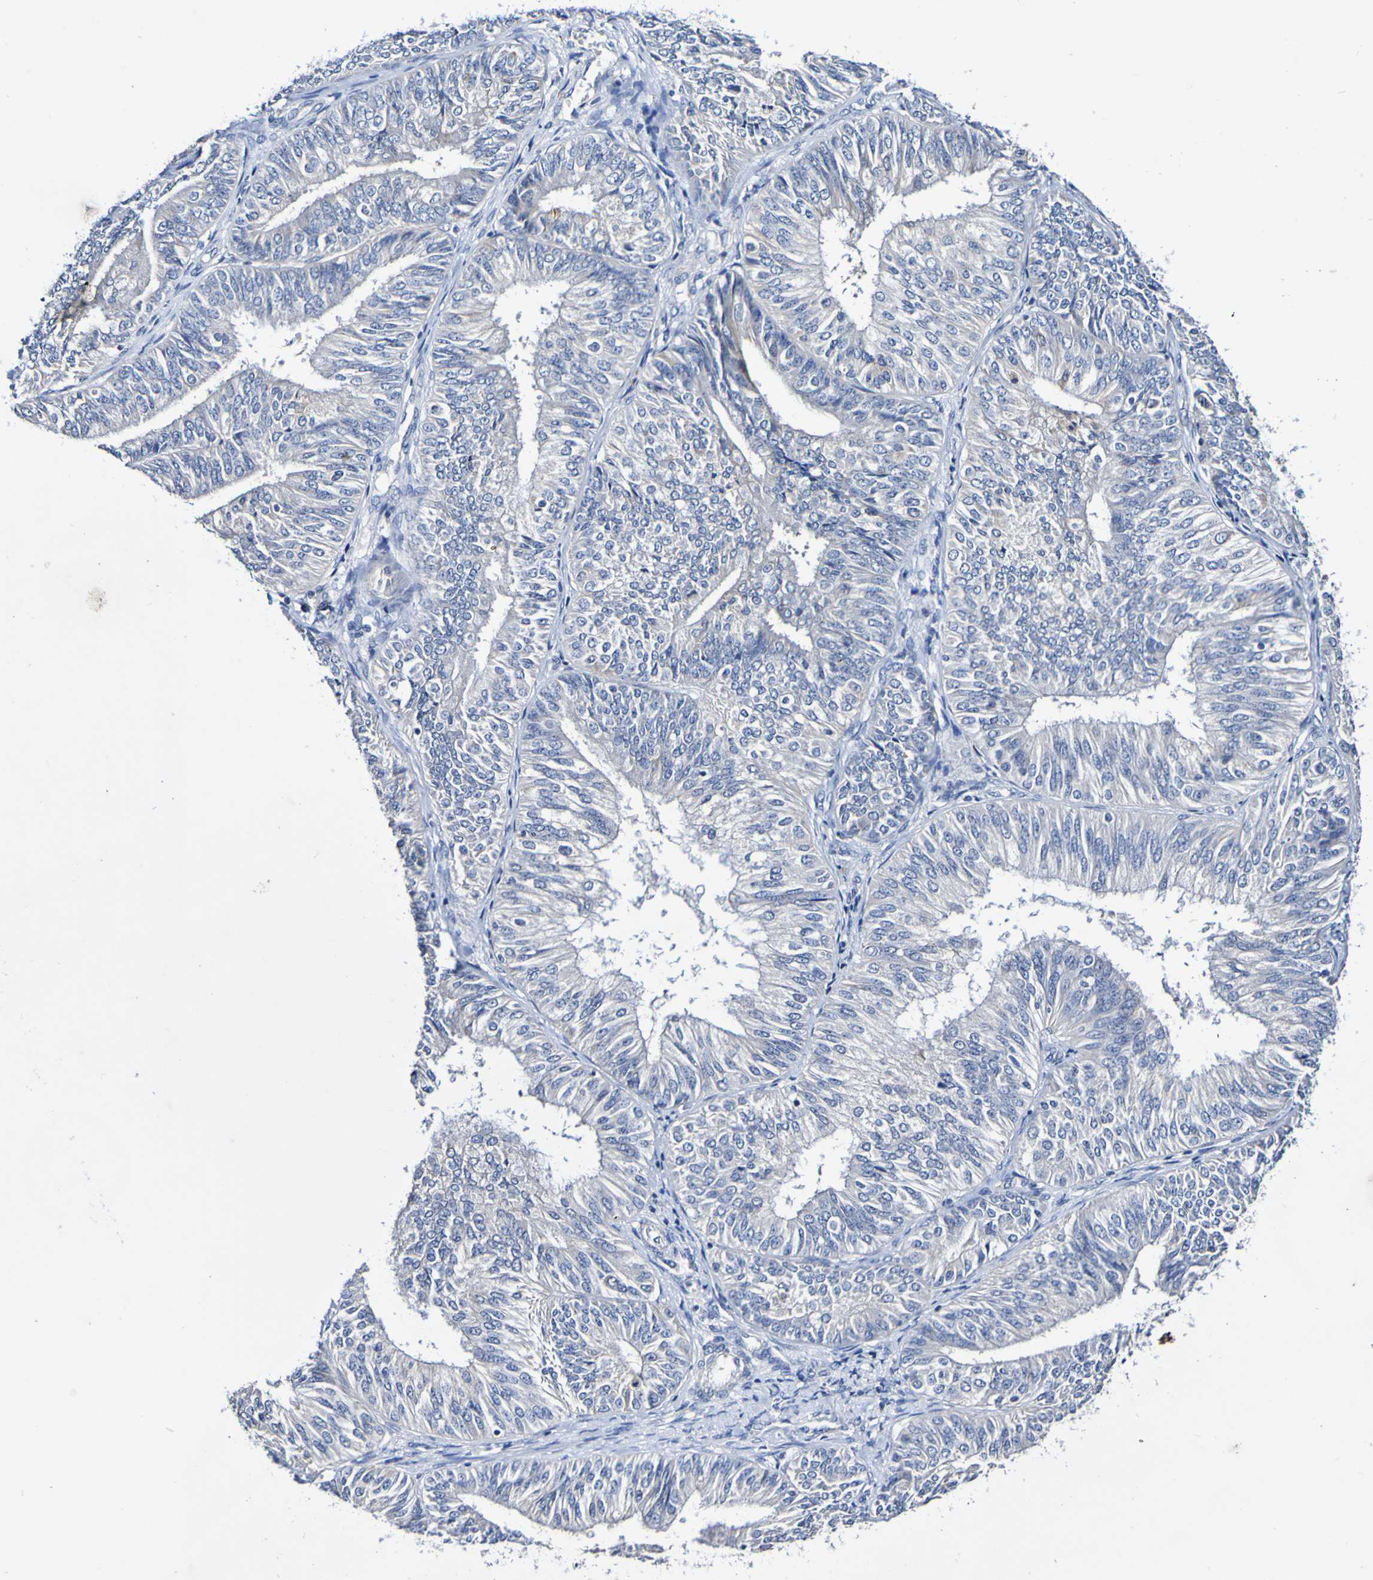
{"staining": {"intensity": "negative", "quantity": "none", "location": "none"}, "tissue": "endometrial cancer", "cell_type": "Tumor cells", "image_type": "cancer", "snomed": [{"axis": "morphology", "description": "Adenocarcinoma, NOS"}, {"axis": "topography", "description": "Endometrium"}], "caption": "Tumor cells are negative for protein expression in human adenocarcinoma (endometrial). (DAB (3,3'-diaminobenzidine) IHC, high magnification).", "gene": "ACVR1C", "patient": {"sex": "female", "age": 58}}